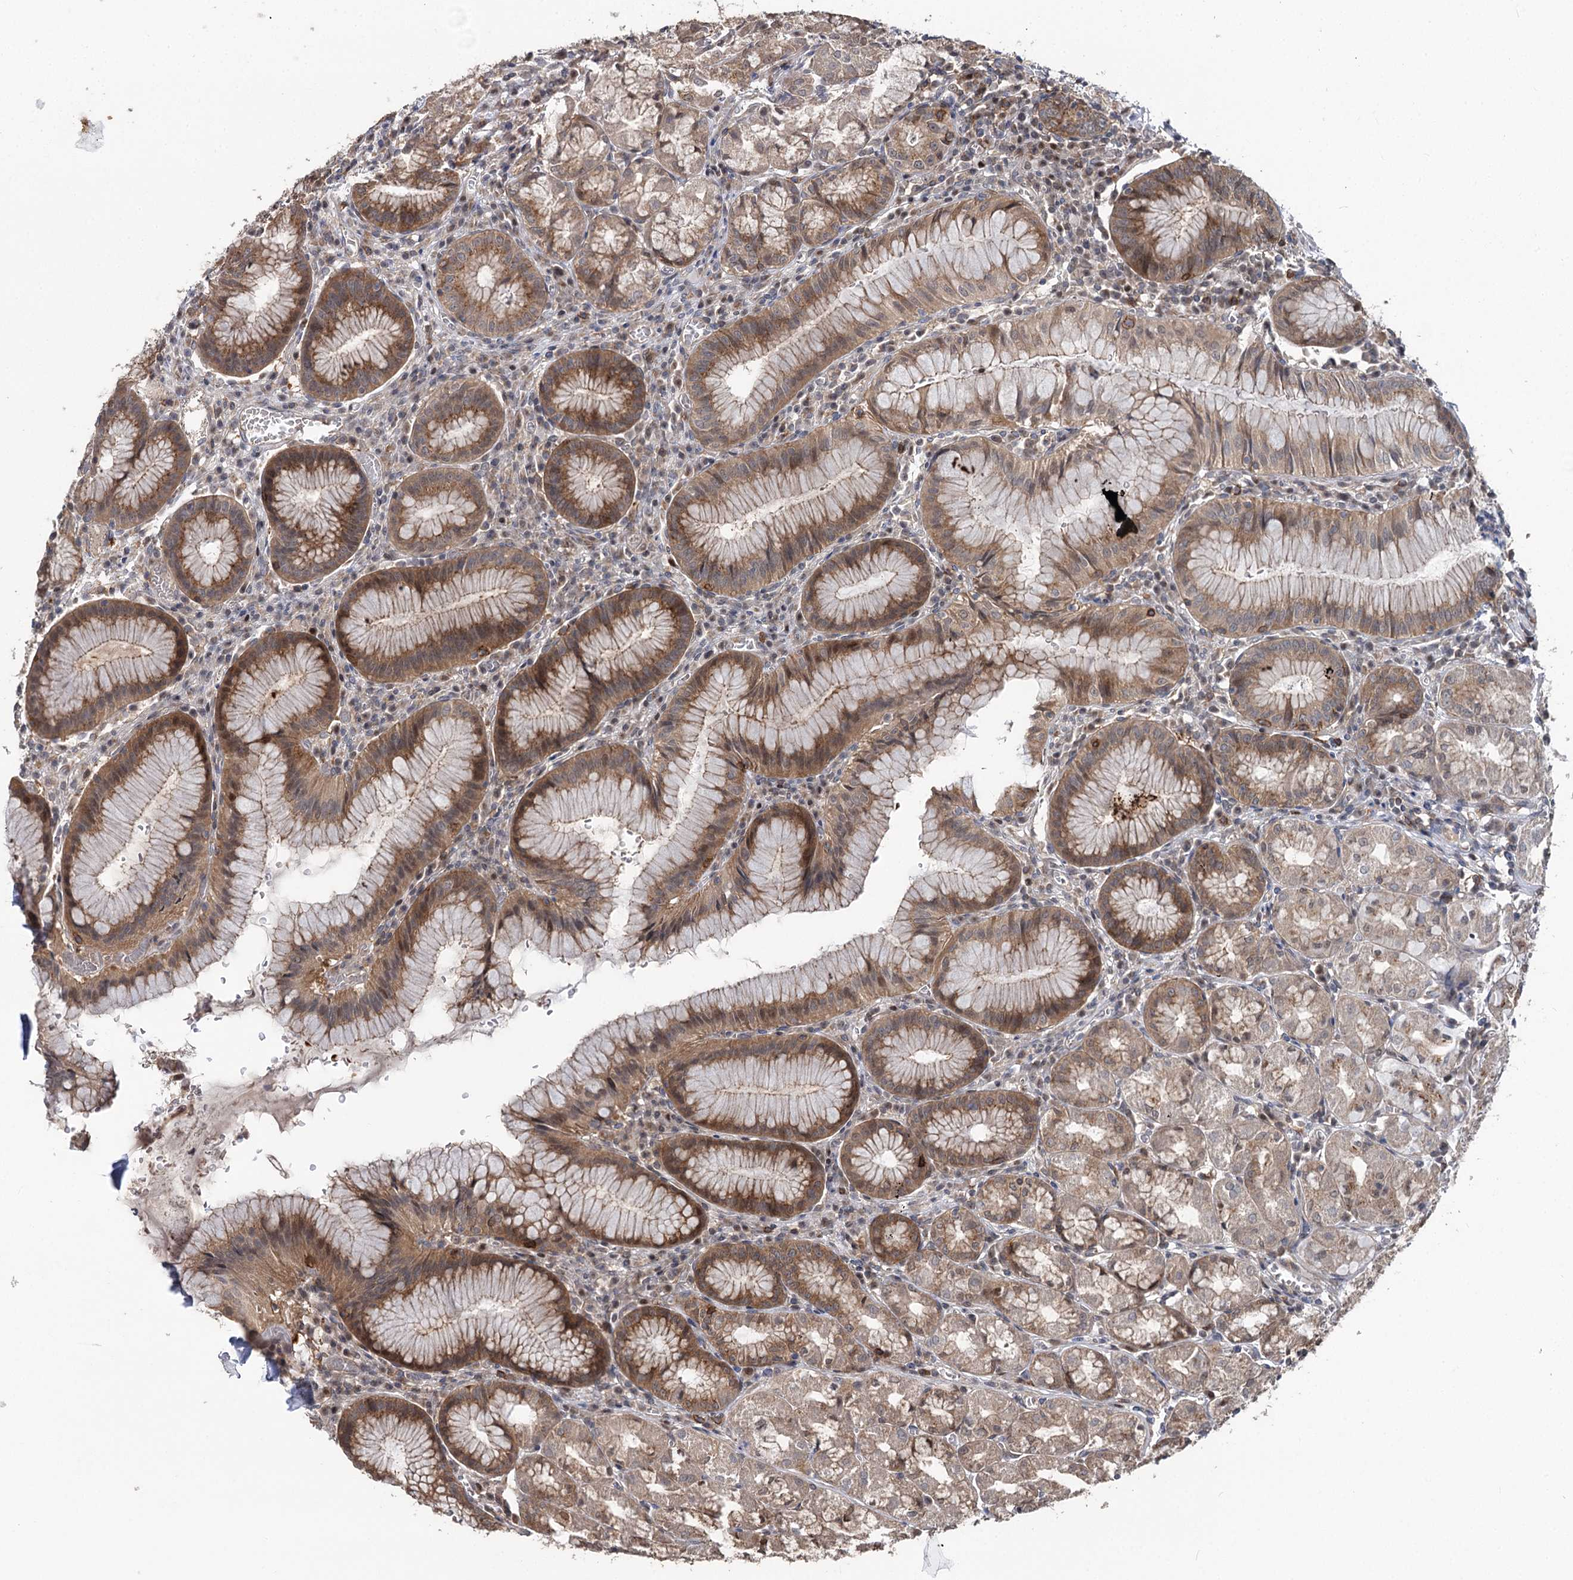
{"staining": {"intensity": "moderate", "quantity": ">75%", "location": "cytoplasmic/membranous"}, "tissue": "stomach", "cell_type": "Glandular cells", "image_type": "normal", "snomed": [{"axis": "morphology", "description": "Normal tissue, NOS"}, {"axis": "topography", "description": "Stomach"}], "caption": "This is a histology image of immunohistochemistry (IHC) staining of unremarkable stomach, which shows moderate expression in the cytoplasmic/membranous of glandular cells.", "gene": "STX6", "patient": {"sex": "male", "age": 55}}